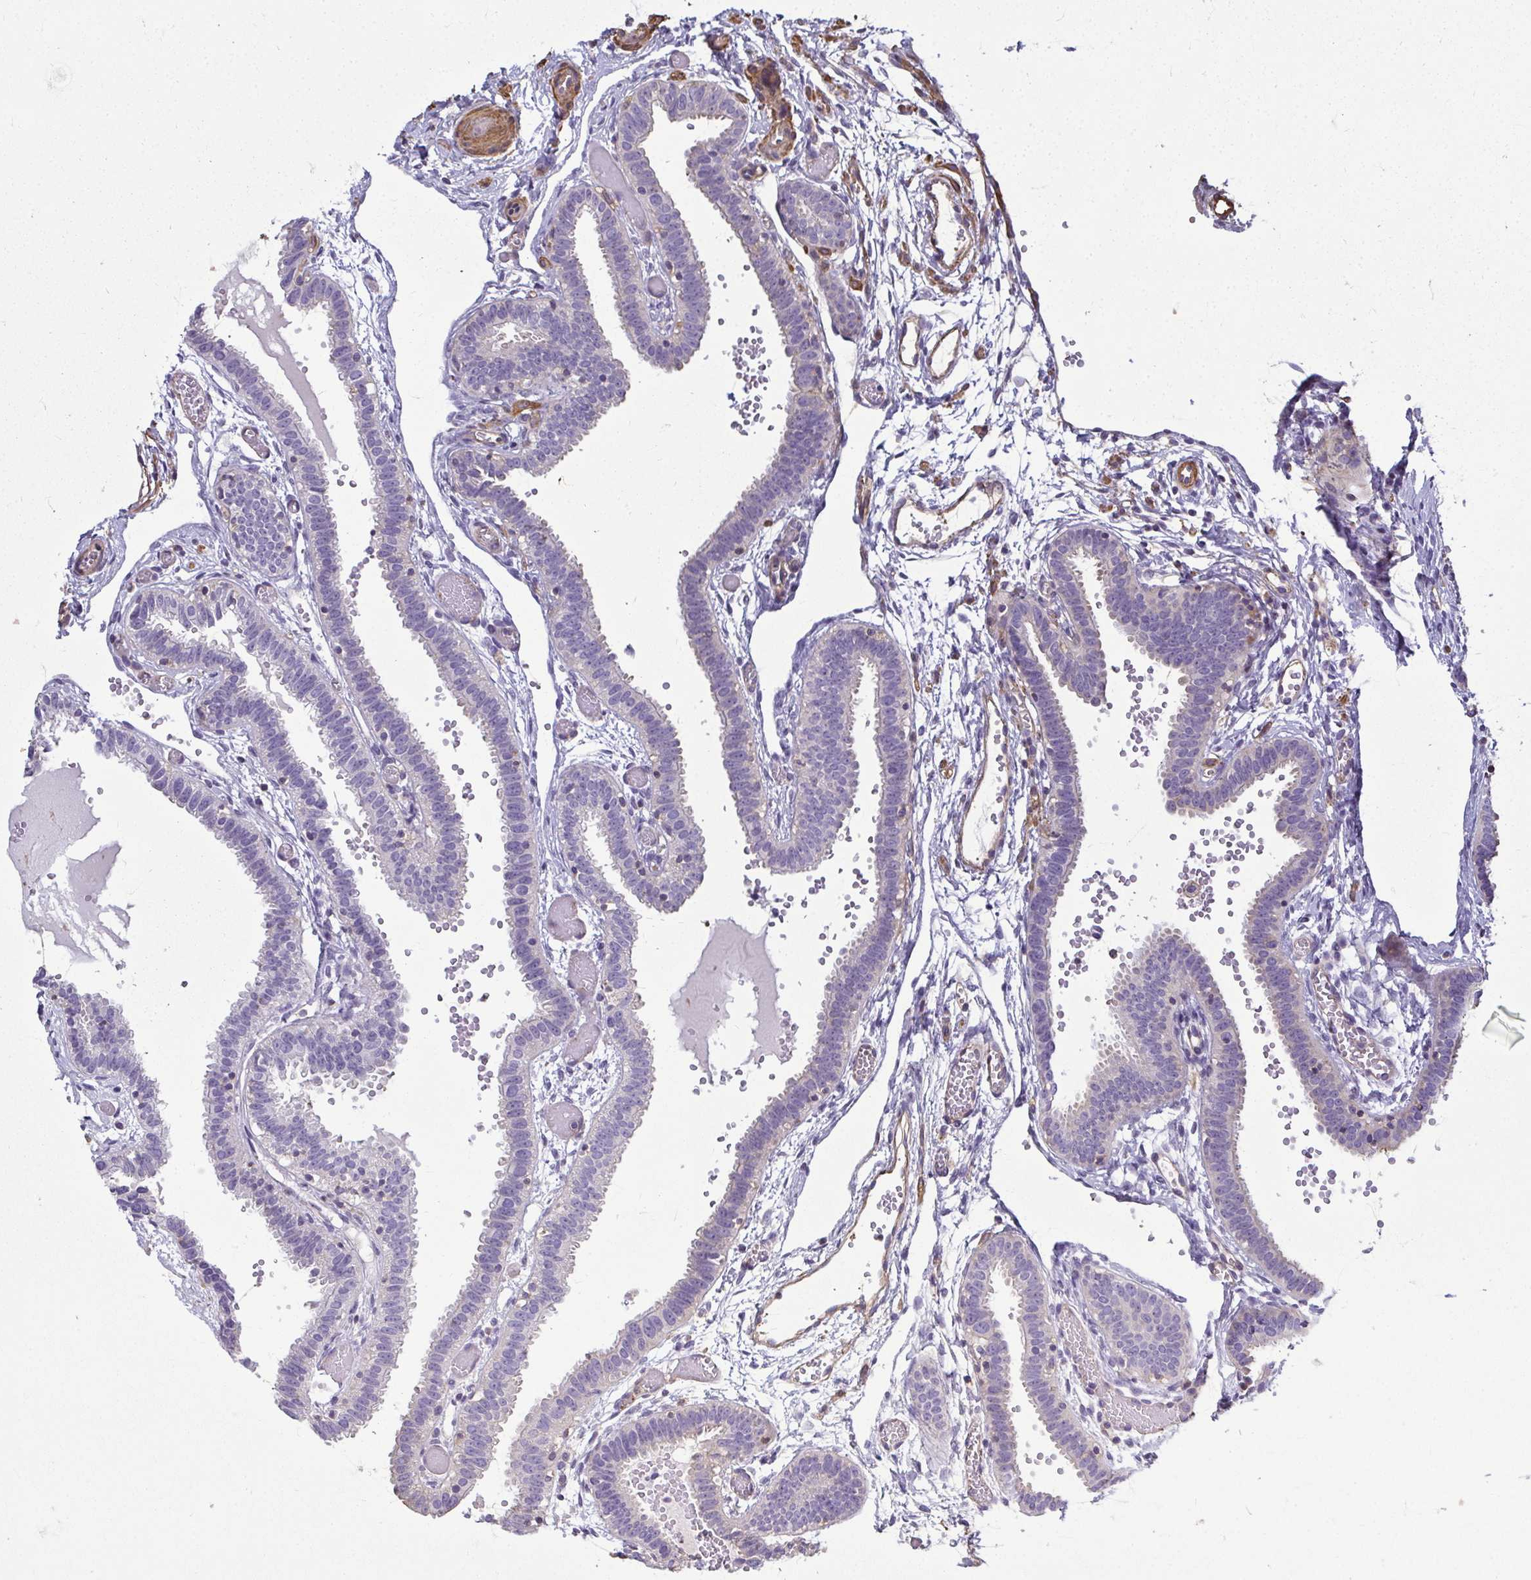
{"staining": {"intensity": "negative", "quantity": "none", "location": "none"}, "tissue": "fallopian tube", "cell_type": "Glandular cells", "image_type": "normal", "snomed": [{"axis": "morphology", "description": "Normal tissue, NOS"}, {"axis": "topography", "description": "Fallopian tube"}], "caption": "Fallopian tube stained for a protein using immunohistochemistry (IHC) reveals no positivity glandular cells.", "gene": "MYL1", "patient": {"sex": "female", "age": 37}}